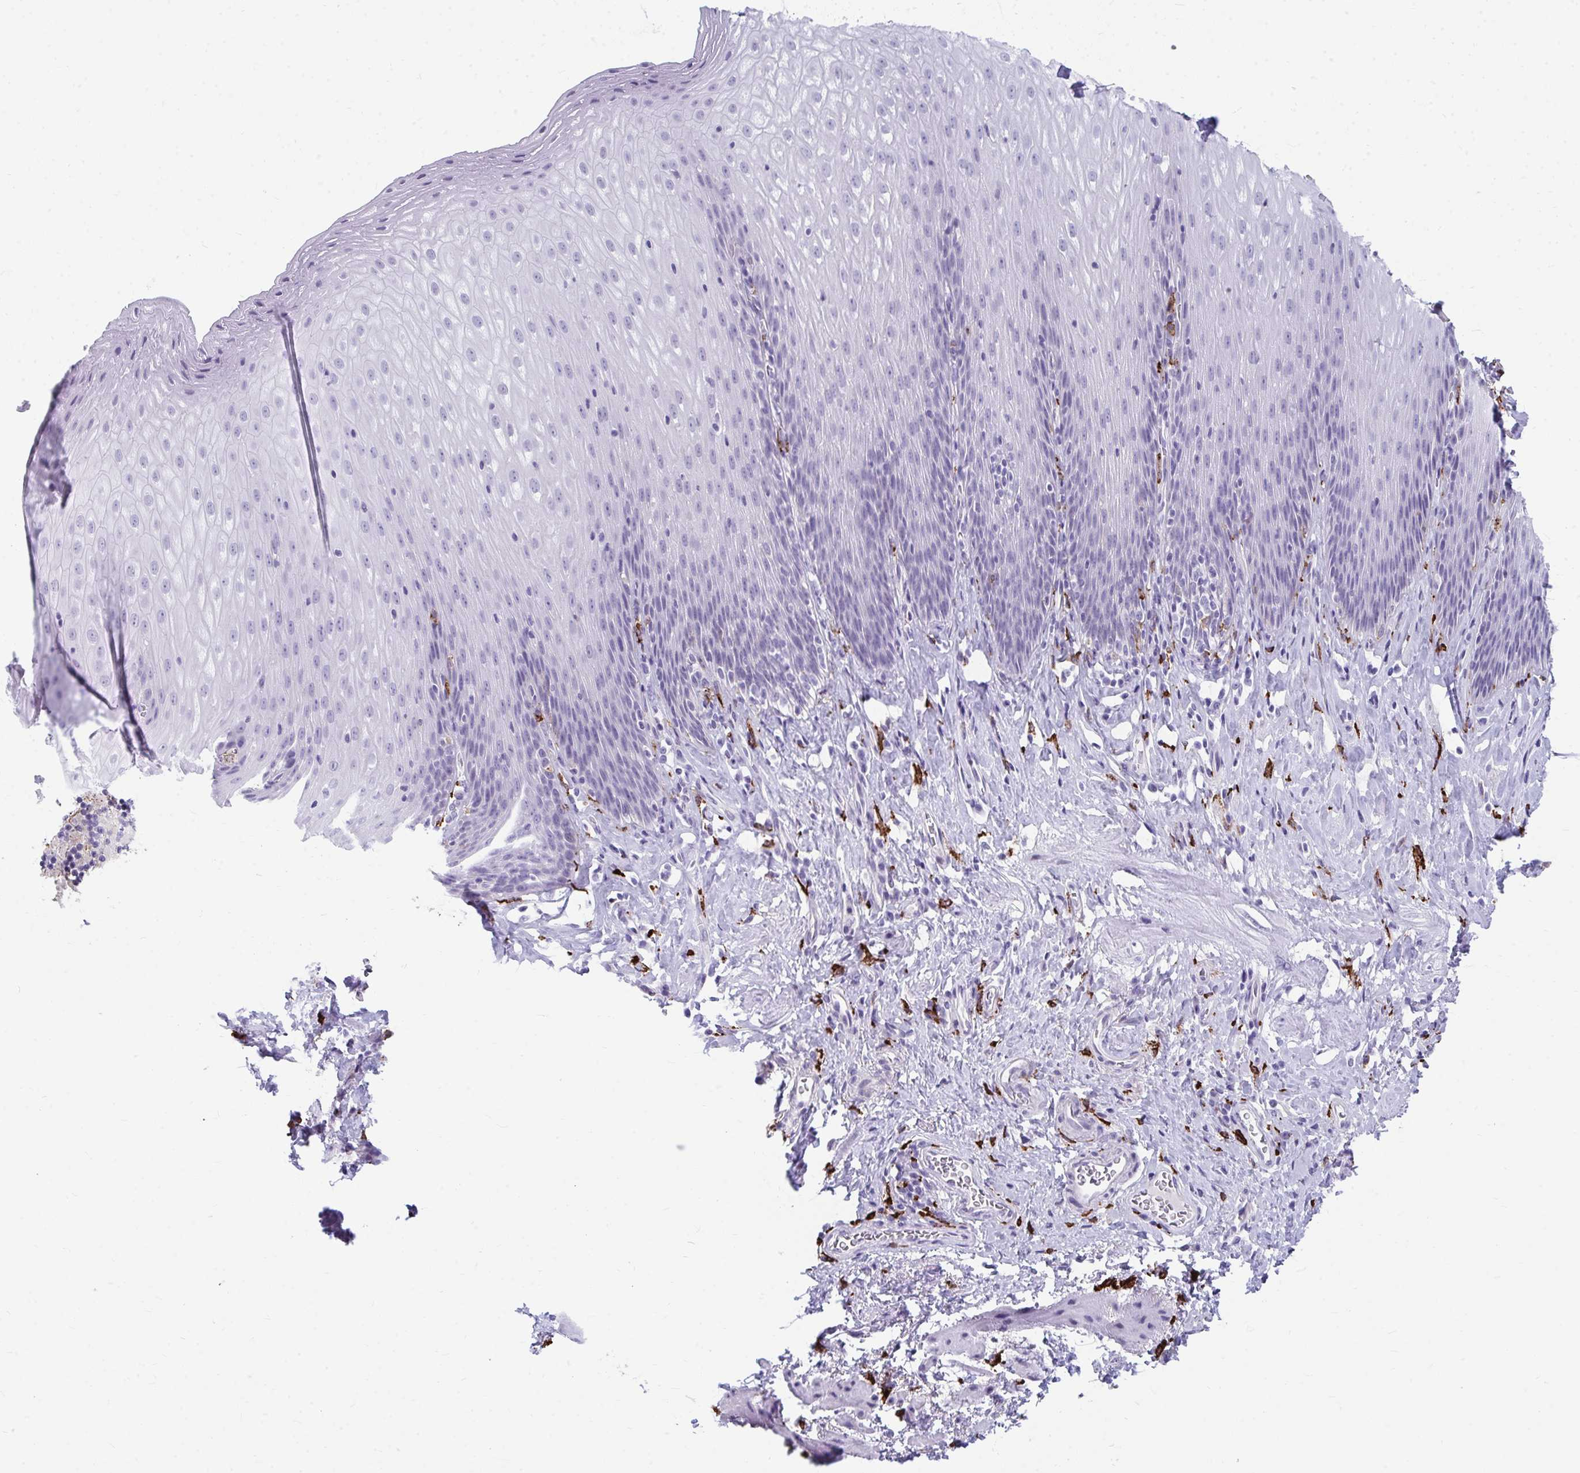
{"staining": {"intensity": "negative", "quantity": "none", "location": "none"}, "tissue": "esophagus", "cell_type": "Squamous epithelial cells", "image_type": "normal", "snomed": [{"axis": "morphology", "description": "Normal tissue, NOS"}, {"axis": "topography", "description": "Esophagus"}], "caption": "This is an IHC histopathology image of benign esophagus. There is no staining in squamous epithelial cells.", "gene": "CD163", "patient": {"sex": "female", "age": 61}}